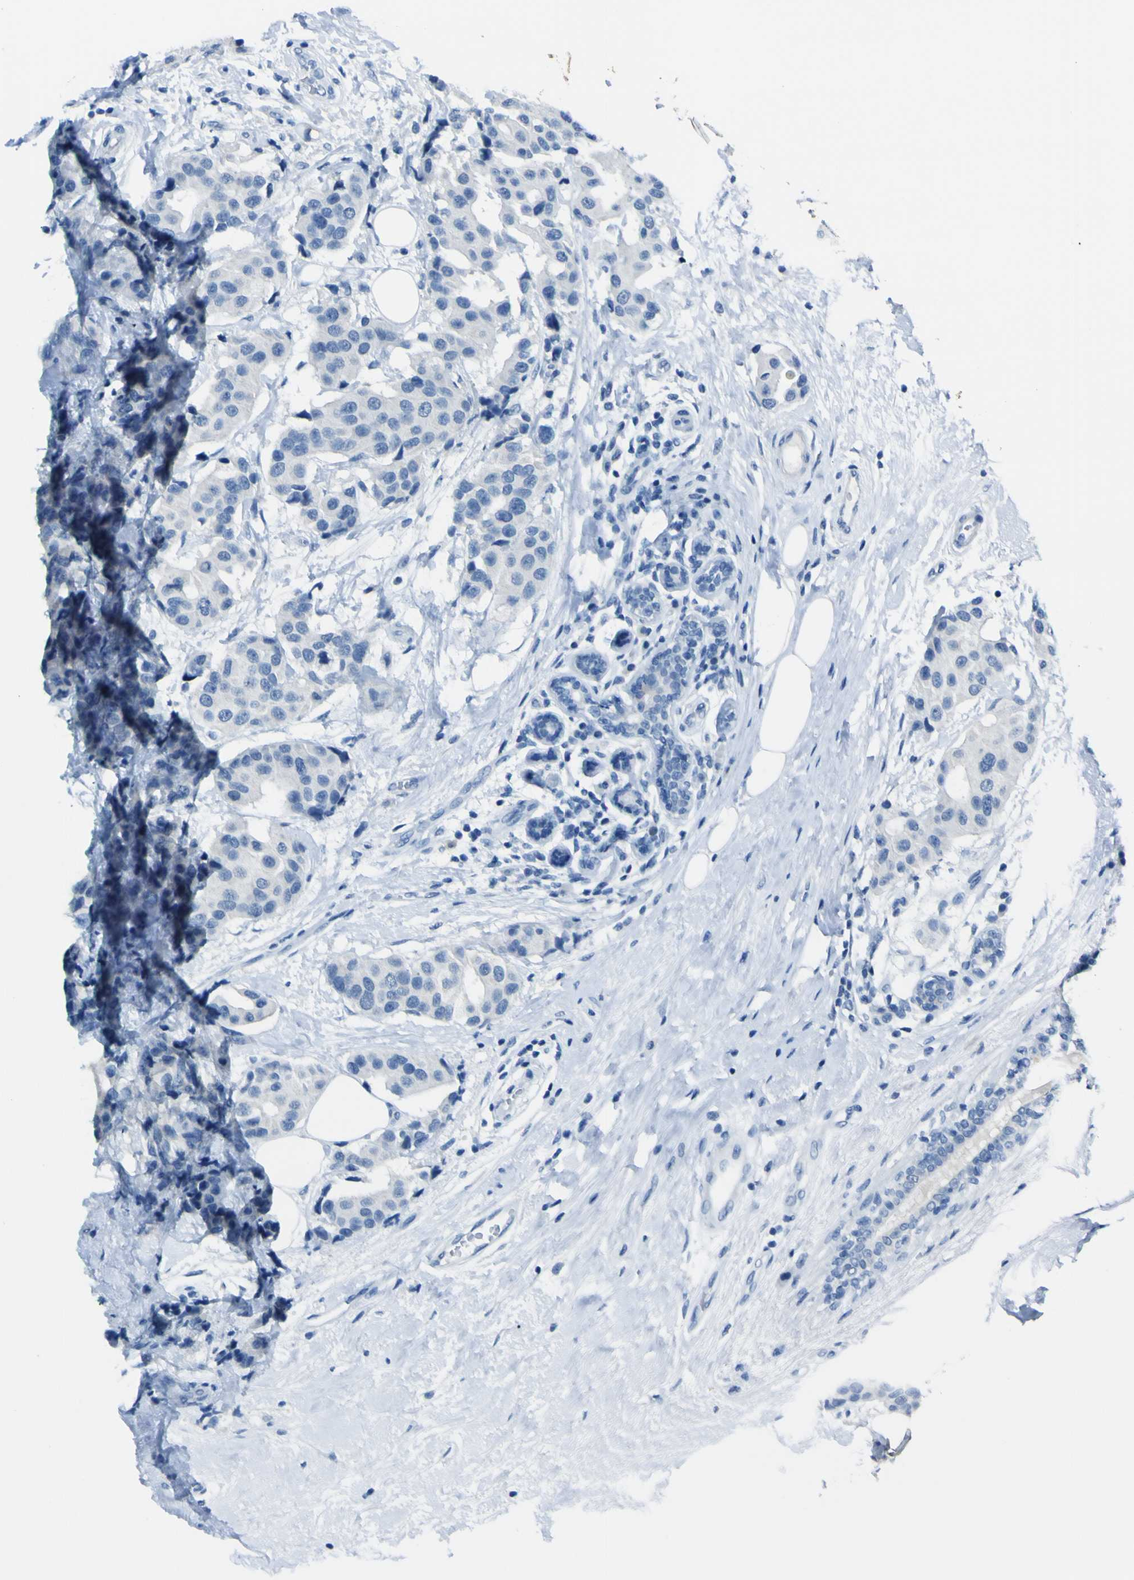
{"staining": {"intensity": "negative", "quantity": "none", "location": "none"}, "tissue": "breast cancer", "cell_type": "Tumor cells", "image_type": "cancer", "snomed": [{"axis": "morphology", "description": "Normal tissue, NOS"}, {"axis": "morphology", "description": "Duct carcinoma"}, {"axis": "topography", "description": "Breast"}], "caption": "Immunohistochemical staining of breast invasive ductal carcinoma exhibits no significant staining in tumor cells.", "gene": "PHKG1", "patient": {"sex": "female", "age": 39}}